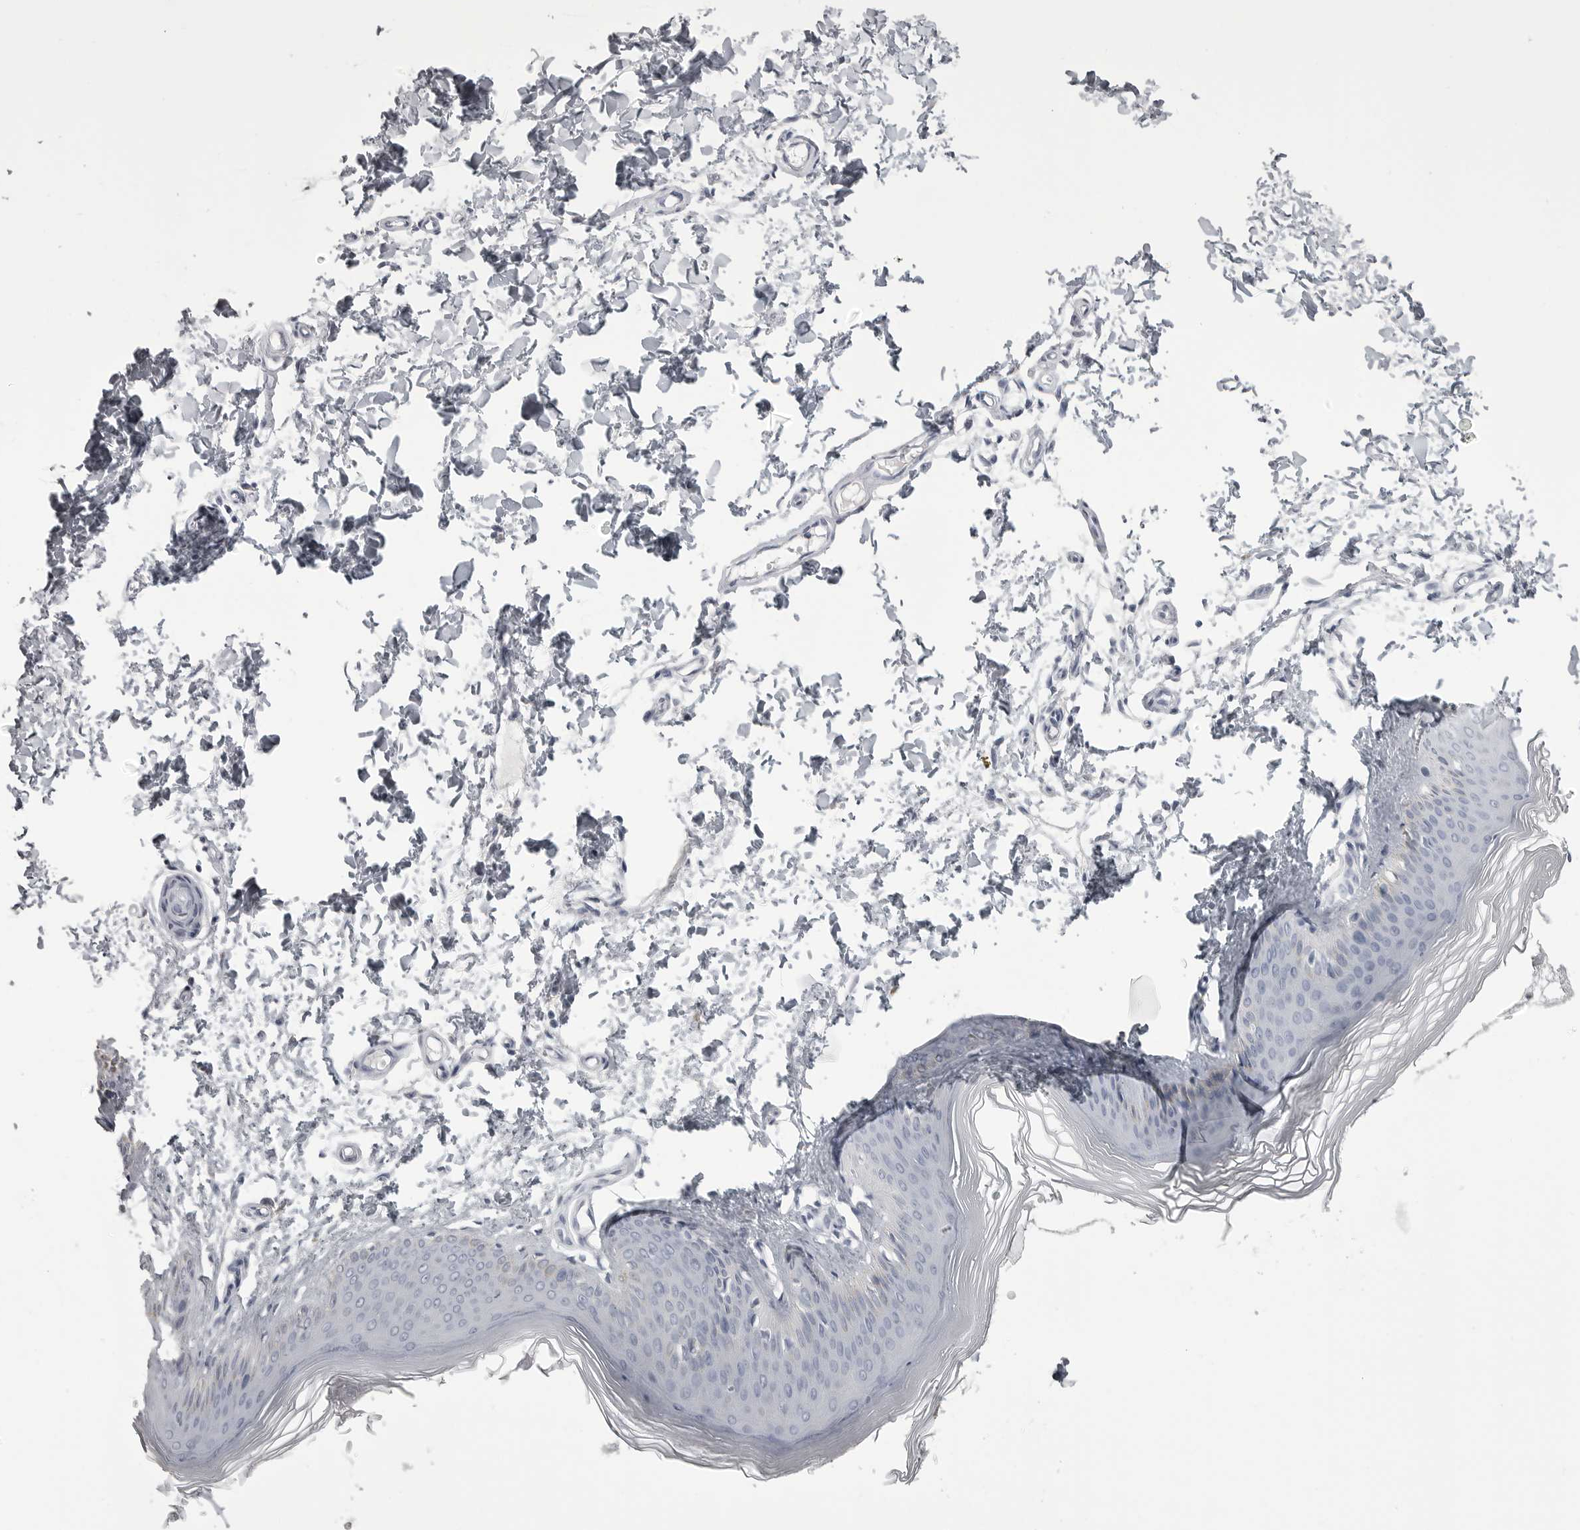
{"staining": {"intensity": "negative", "quantity": "none", "location": "none"}, "tissue": "skin", "cell_type": "Fibroblasts", "image_type": "normal", "snomed": [{"axis": "morphology", "description": "Normal tissue, NOS"}, {"axis": "topography", "description": "Skin"}], "caption": "A high-resolution image shows immunohistochemistry staining of benign skin, which exhibits no significant positivity in fibroblasts. (IHC, brightfield microscopy, high magnification).", "gene": "TIMP1", "patient": {"sex": "female", "age": 27}}